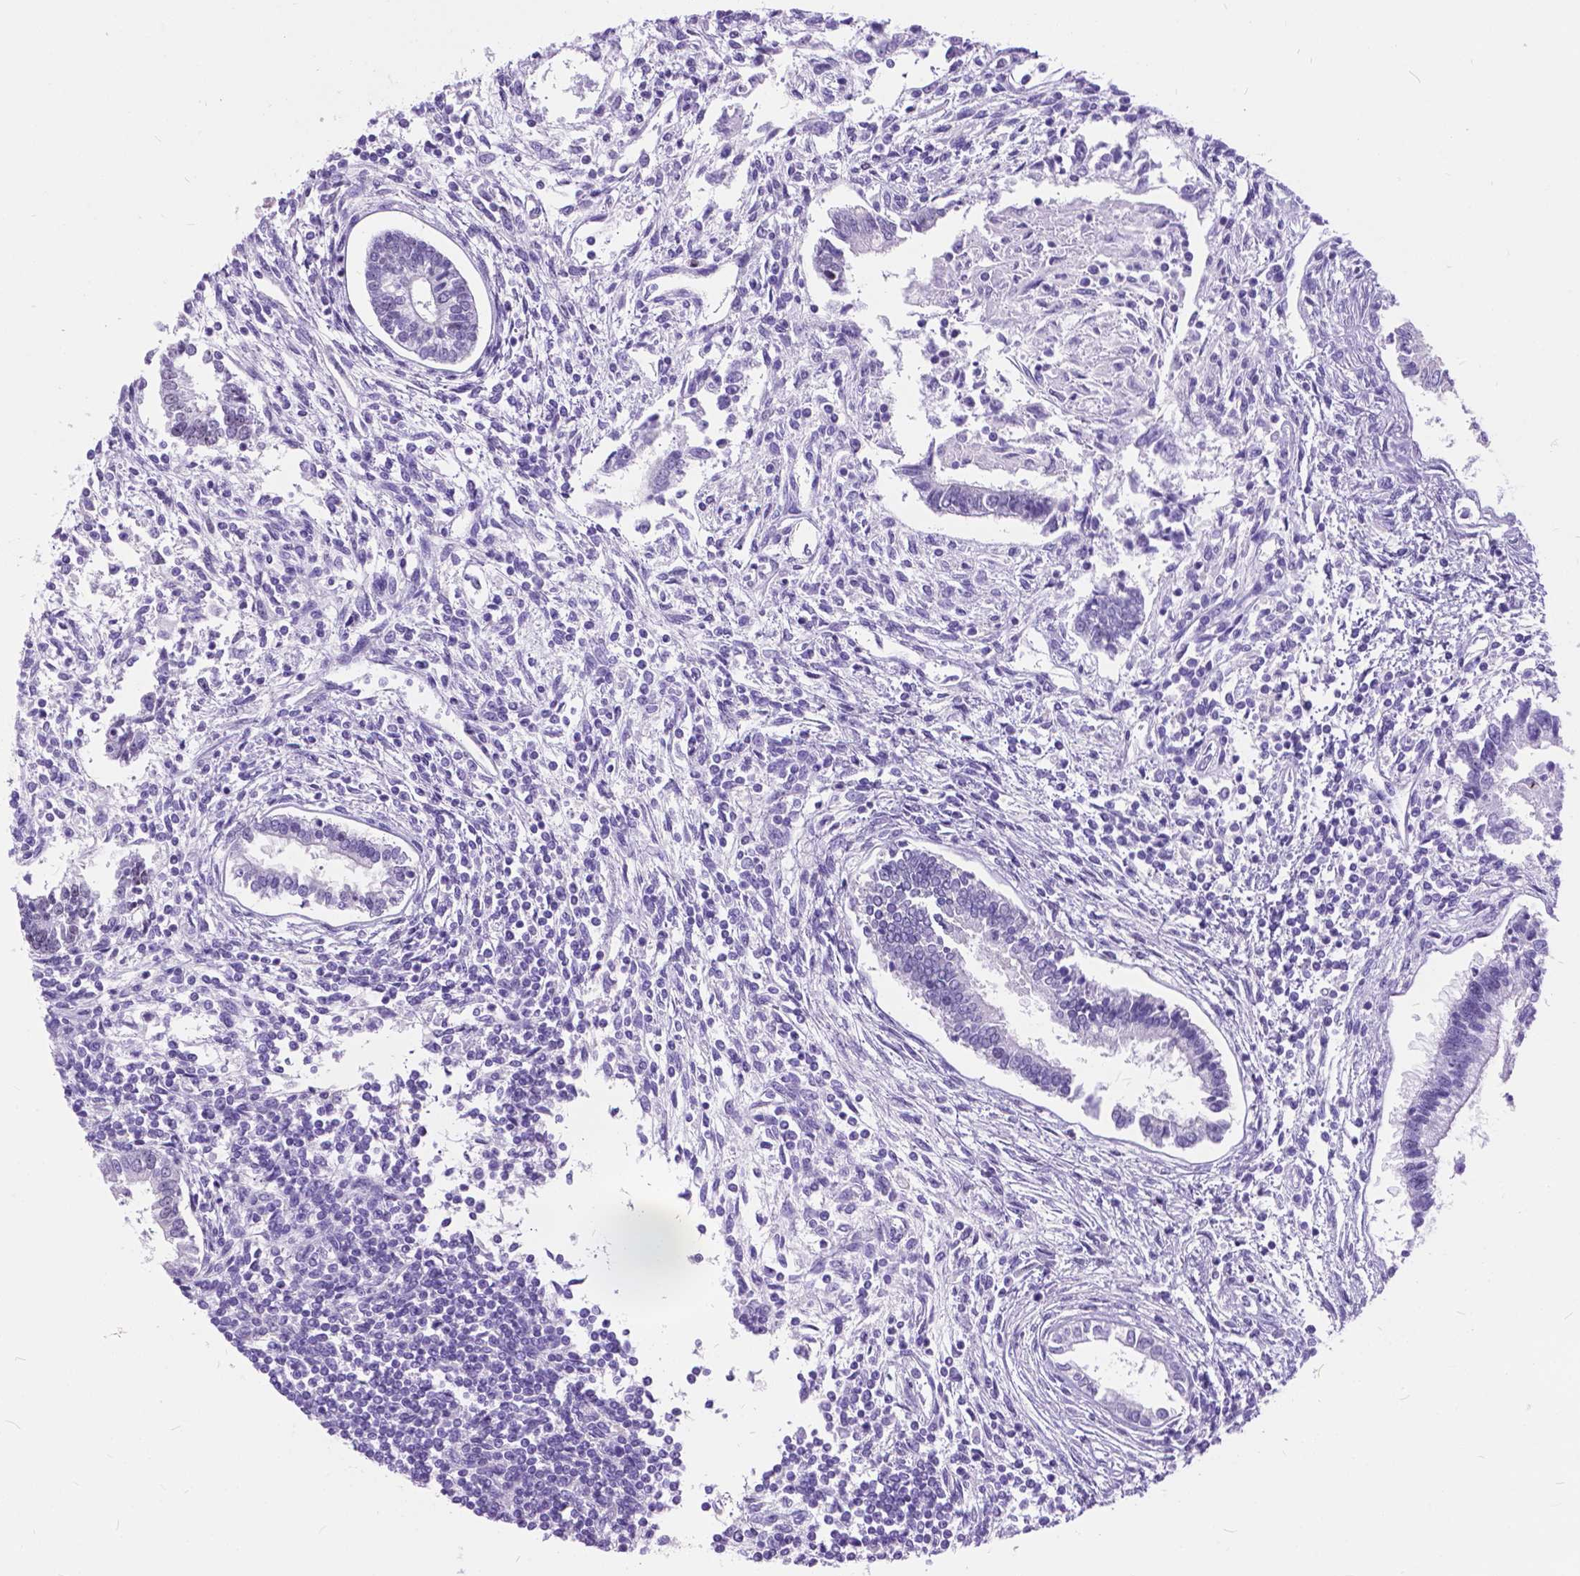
{"staining": {"intensity": "negative", "quantity": "none", "location": "none"}, "tissue": "testis cancer", "cell_type": "Tumor cells", "image_type": "cancer", "snomed": [{"axis": "morphology", "description": "Carcinoma, Embryonal, NOS"}, {"axis": "topography", "description": "Testis"}], "caption": "IHC histopathology image of testis cancer (embryonal carcinoma) stained for a protein (brown), which exhibits no positivity in tumor cells. (Stains: DAB immunohistochemistry with hematoxylin counter stain, Microscopy: brightfield microscopy at high magnification).", "gene": "BSND", "patient": {"sex": "male", "age": 37}}